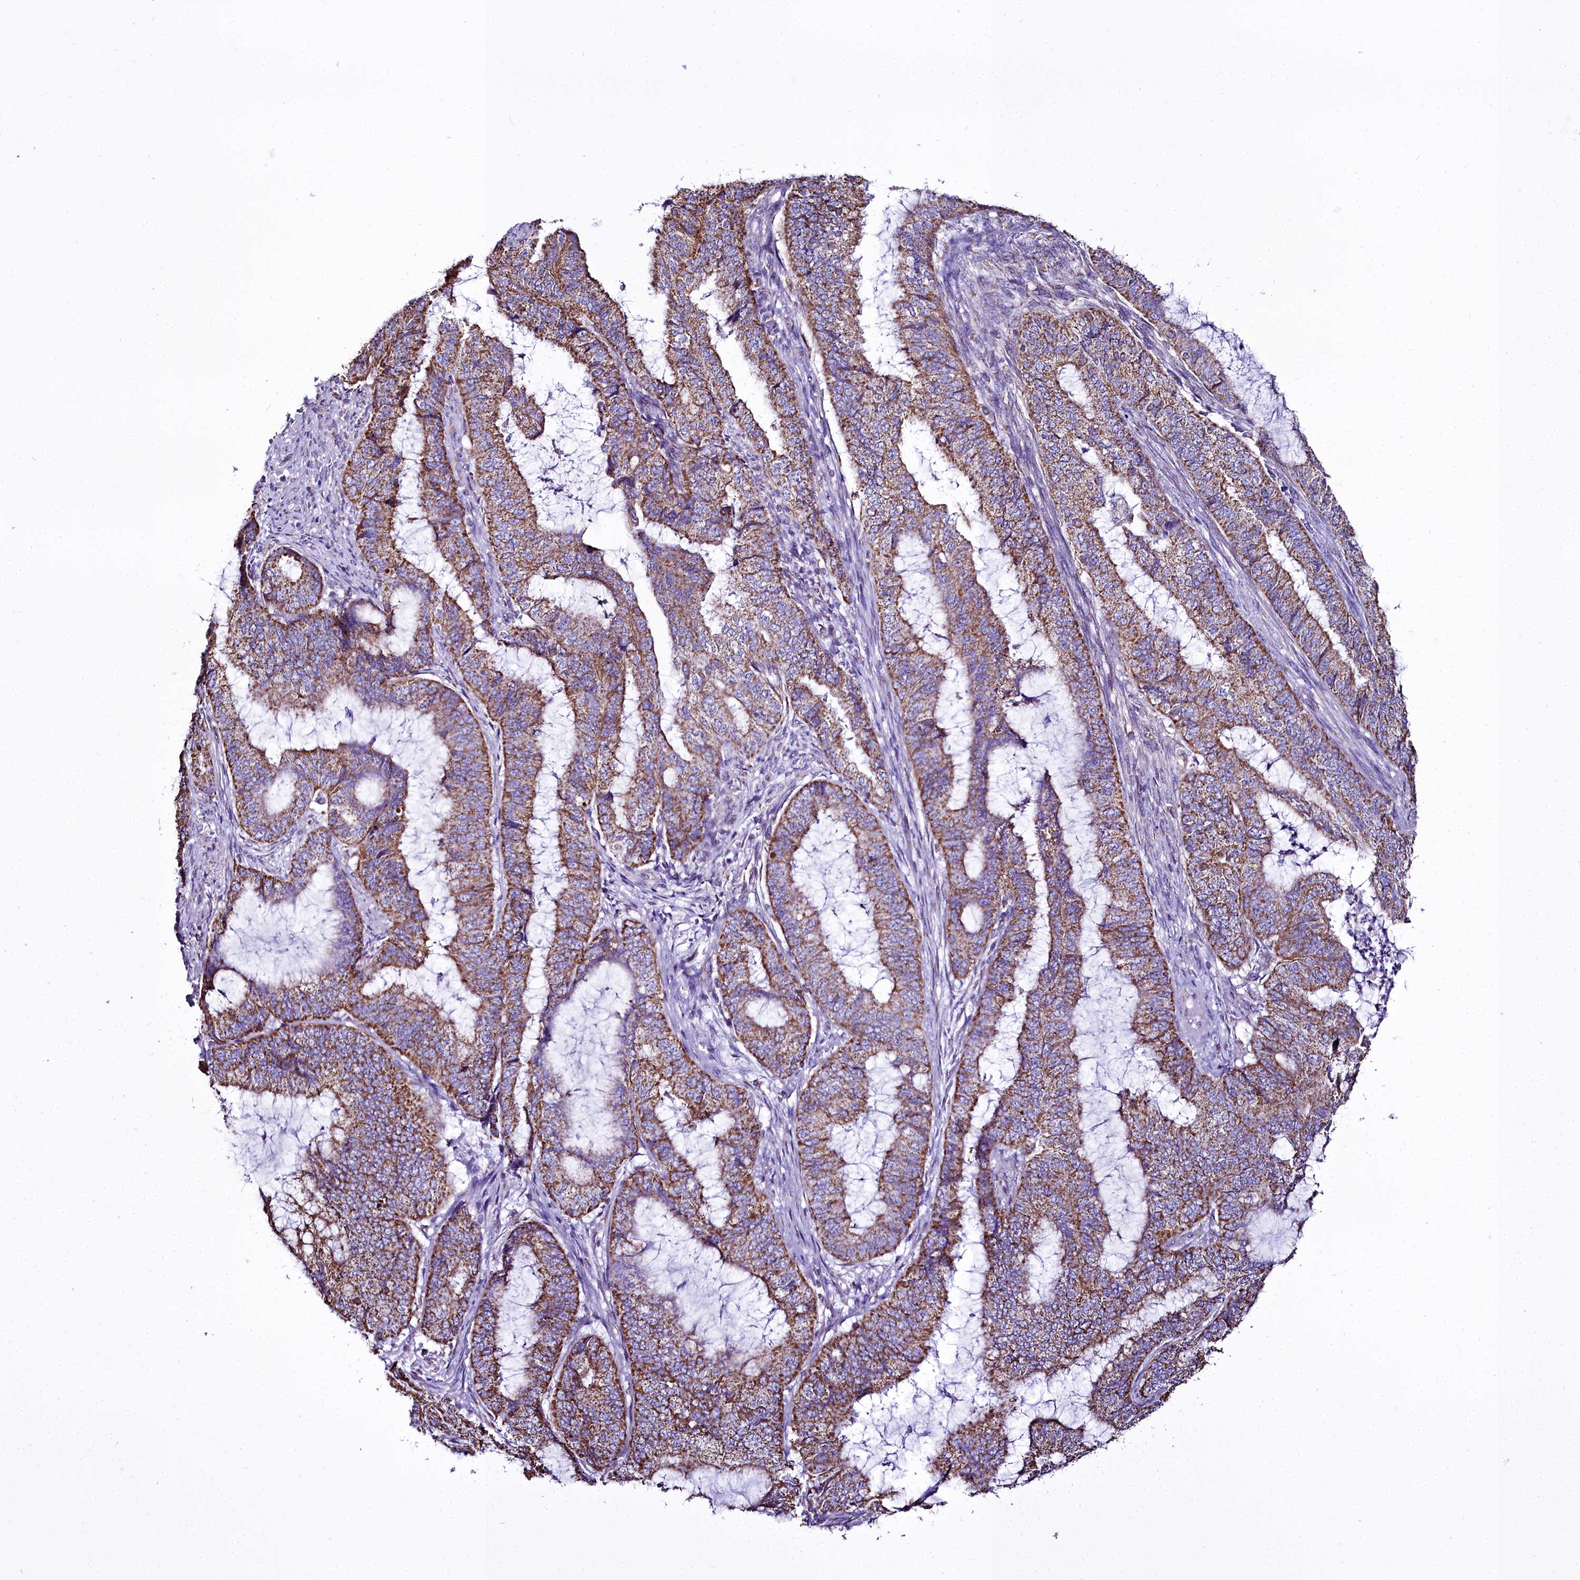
{"staining": {"intensity": "moderate", "quantity": ">75%", "location": "cytoplasmic/membranous"}, "tissue": "endometrial cancer", "cell_type": "Tumor cells", "image_type": "cancer", "snomed": [{"axis": "morphology", "description": "Adenocarcinoma, NOS"}, {"axis": "topography", "description": "Endometrium"}], "caption": "There is medium levels of moderate cytoplasmic/membranous expression in tumor cells of endometrial cancer, as demonstrated by immunohistochemical staining (brown color).", "gene": "WDFY3", "patient": {"sex": "female", "age": 51}}